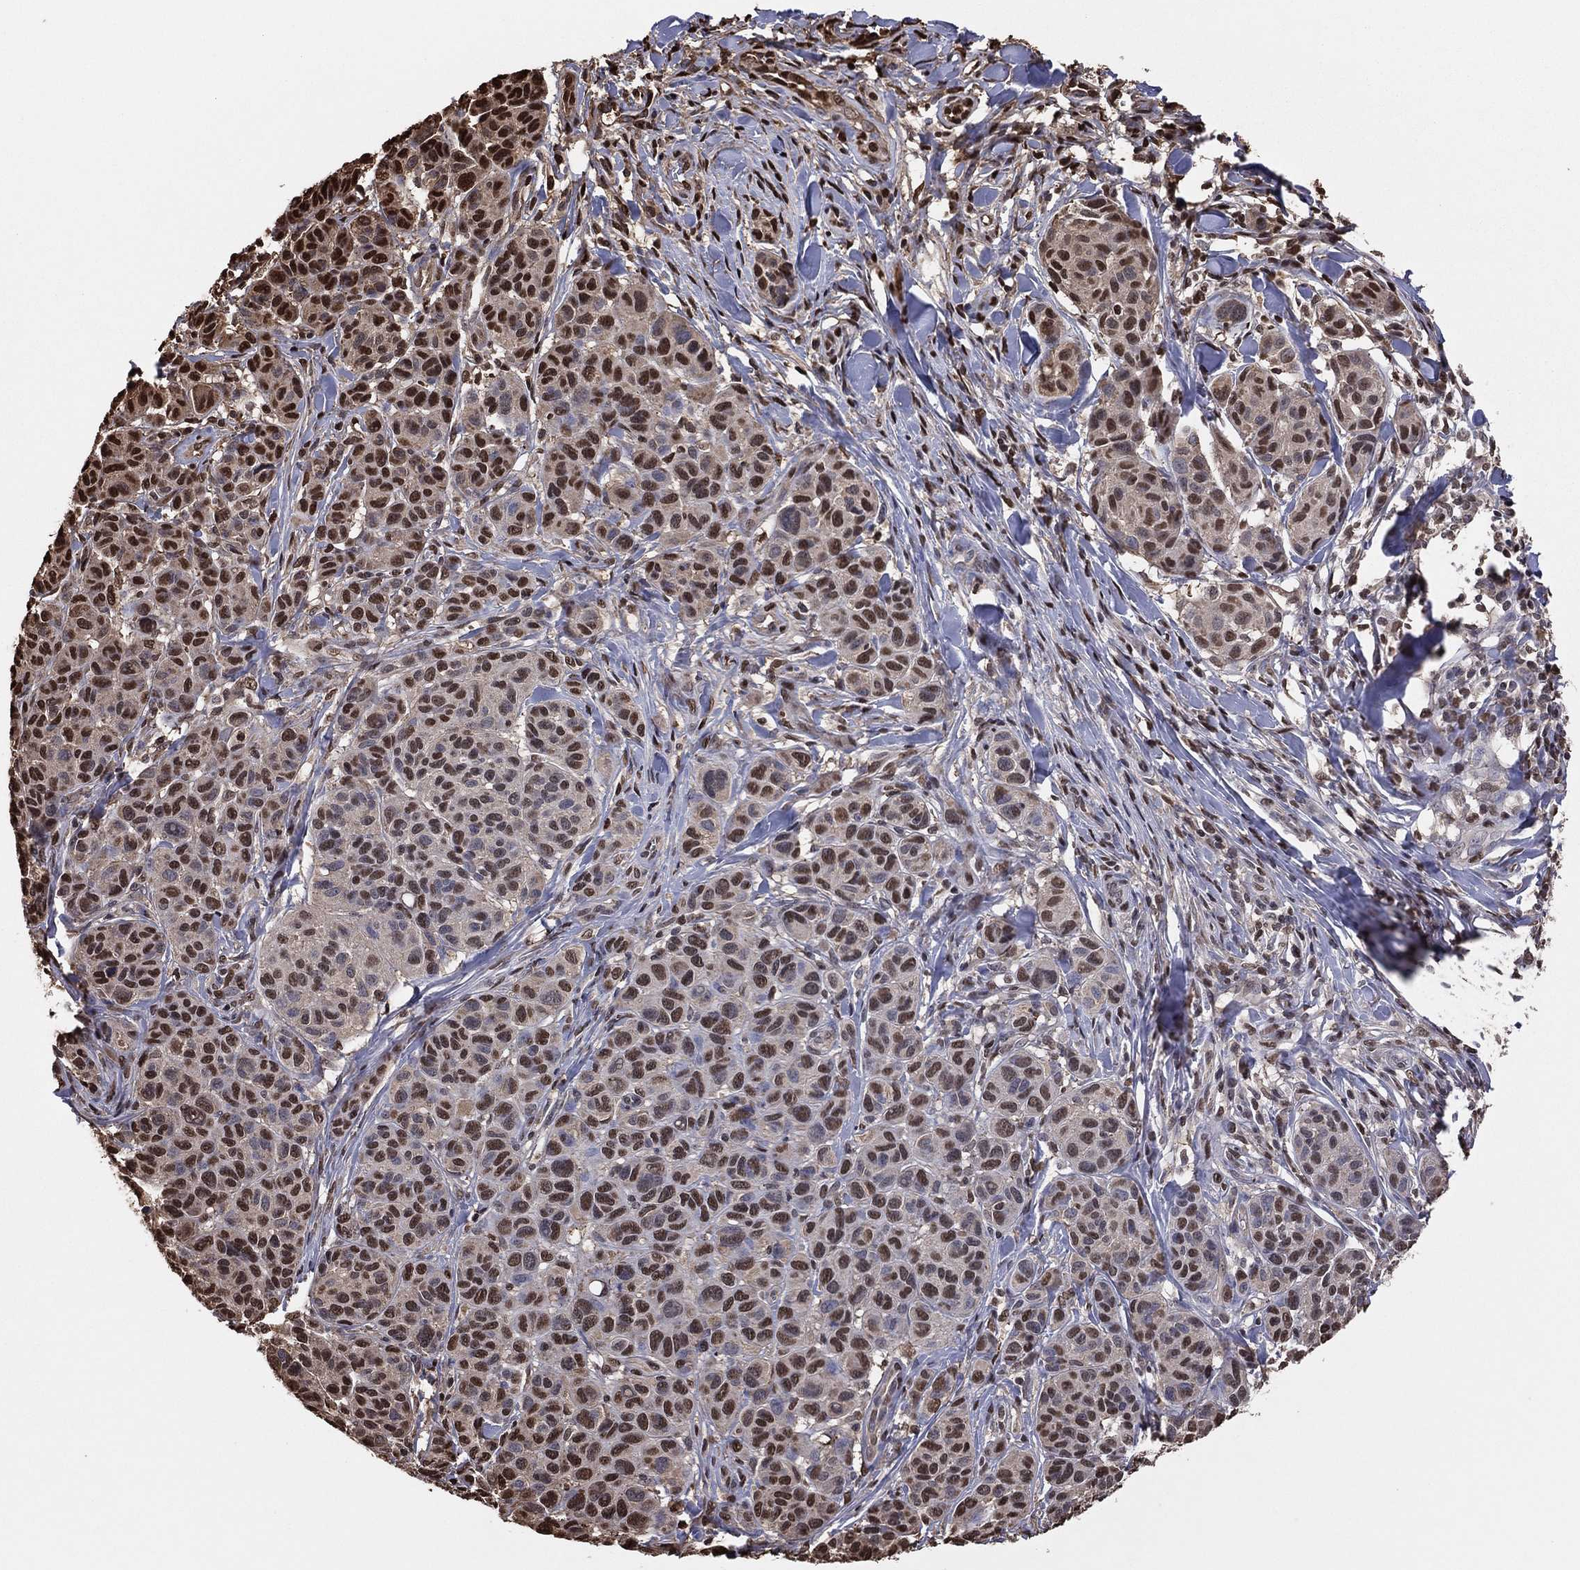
{"staining": {"intensity": "strong", "quantity": "25%-75%", "location": "nuclear"}, "tissue": "melanoma", "cell_type": "Tumor cells", "image_type": "cancer", "snomed": [{"axis": "morphology", "description": "Malignant melanoma, NOS"}, {"axis": "topography", "description": "Skin"}], "caption": "Immunohistochemistry micrograph of neoplastic tissue: malignant melanoma stained using immunohistochemistry exhibits high levels of strong protein expression localized specifically in the nuclear of tumor cells, appearing as a nuclear brown color.", "gene": "GAPDH", "patient": {"sex": "male", "age": 79}}